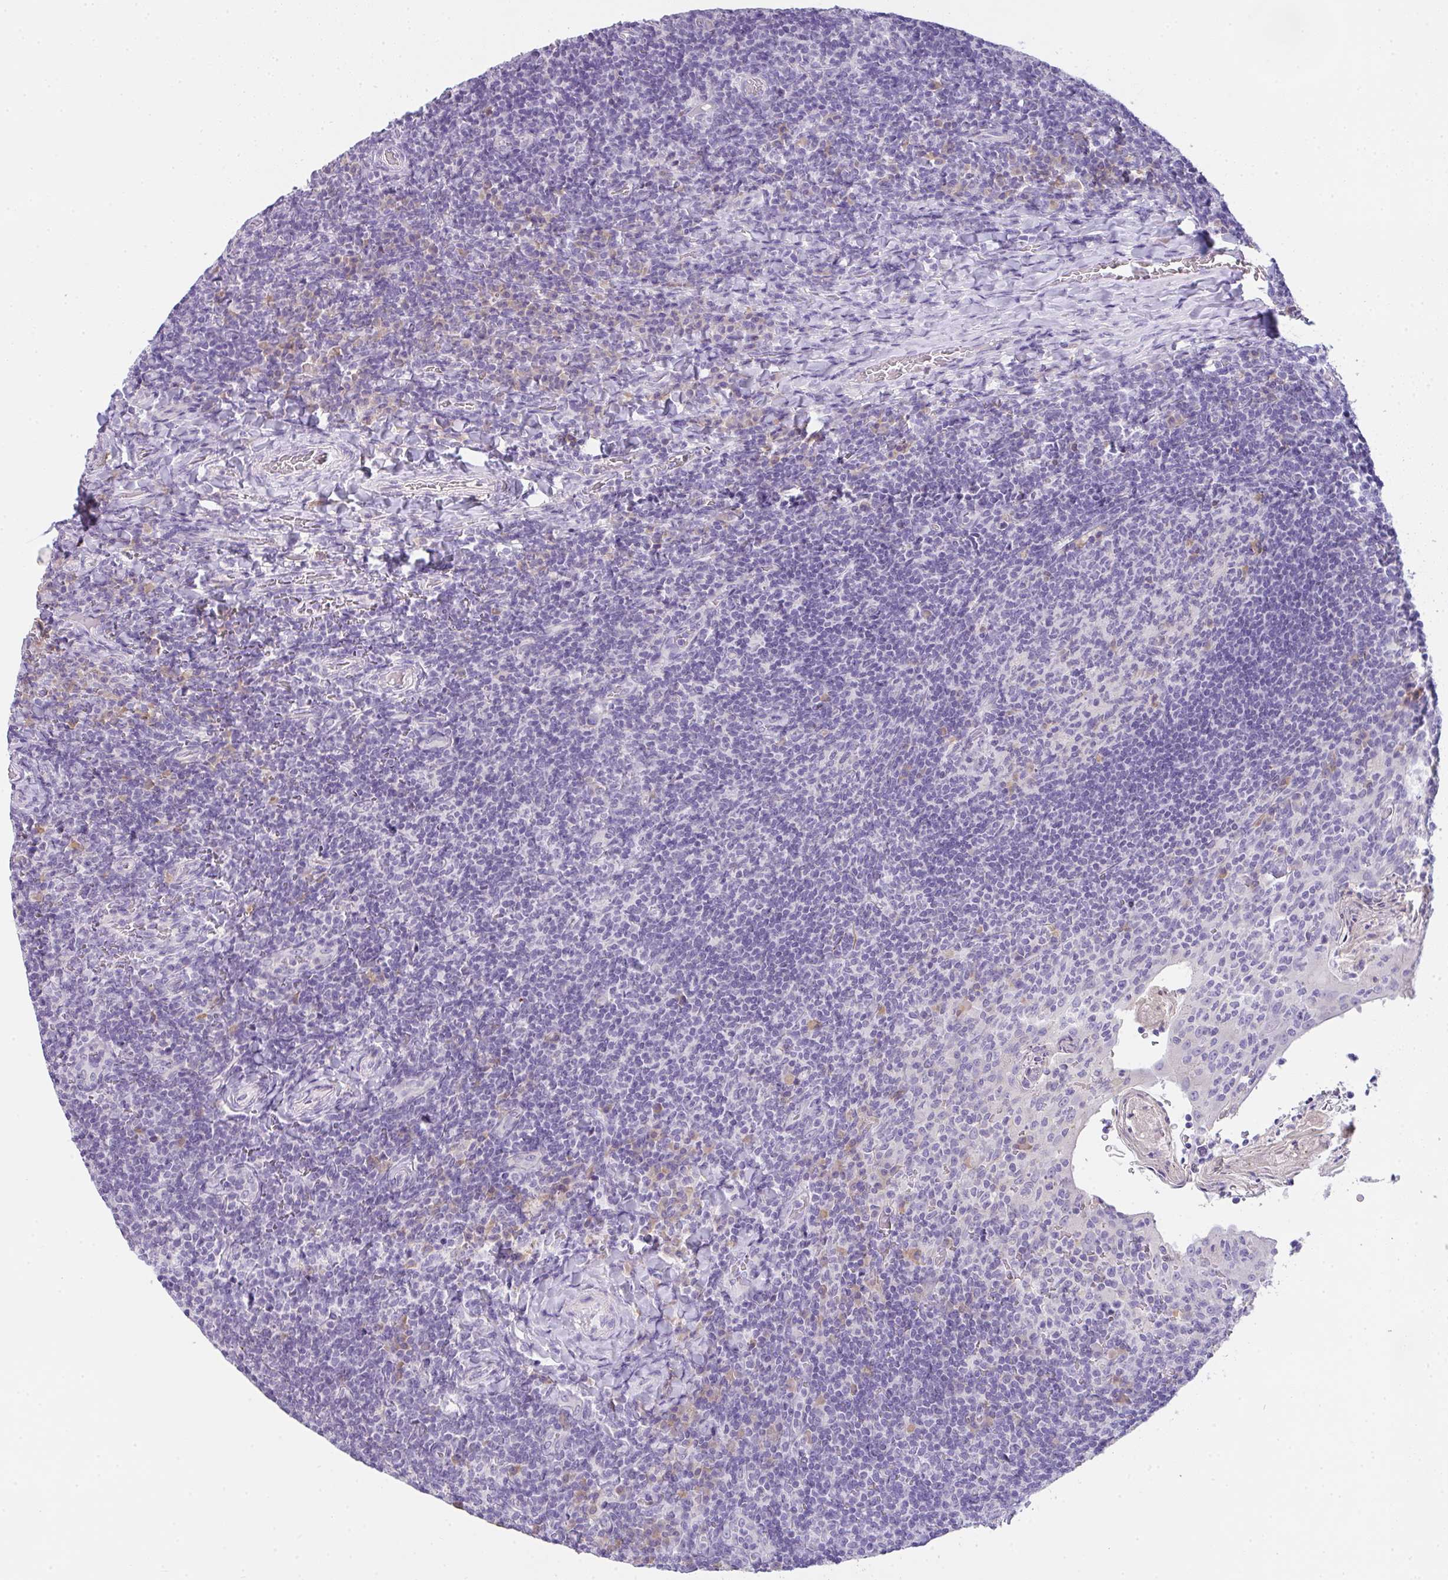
{"staining": {"intensity": "negative", "quantity": "none", "location": "none"}, "tissue": "tonsil", "cell_type": "Germinal center cells", "image_type": "normal", "snomed": [{"axis": "morphology", "description": "Normal tissue, NOS"}, {"axis": "topography", "description": "Tonsil"}], "caption": "High magnification brightfield microscopy of unremarkable tonsil stained with DAB (3,3'-diaminobenzidine) (brown) and counterstained with hematoxylin (blue): germinal center cells show no significant expression. (DAB (3,3'-diaminobenzidine) IHC visualized using brightfield microscopy, high magnification).", "gene": "COX7B", "patient": {"sex": "female", "age": 10}}